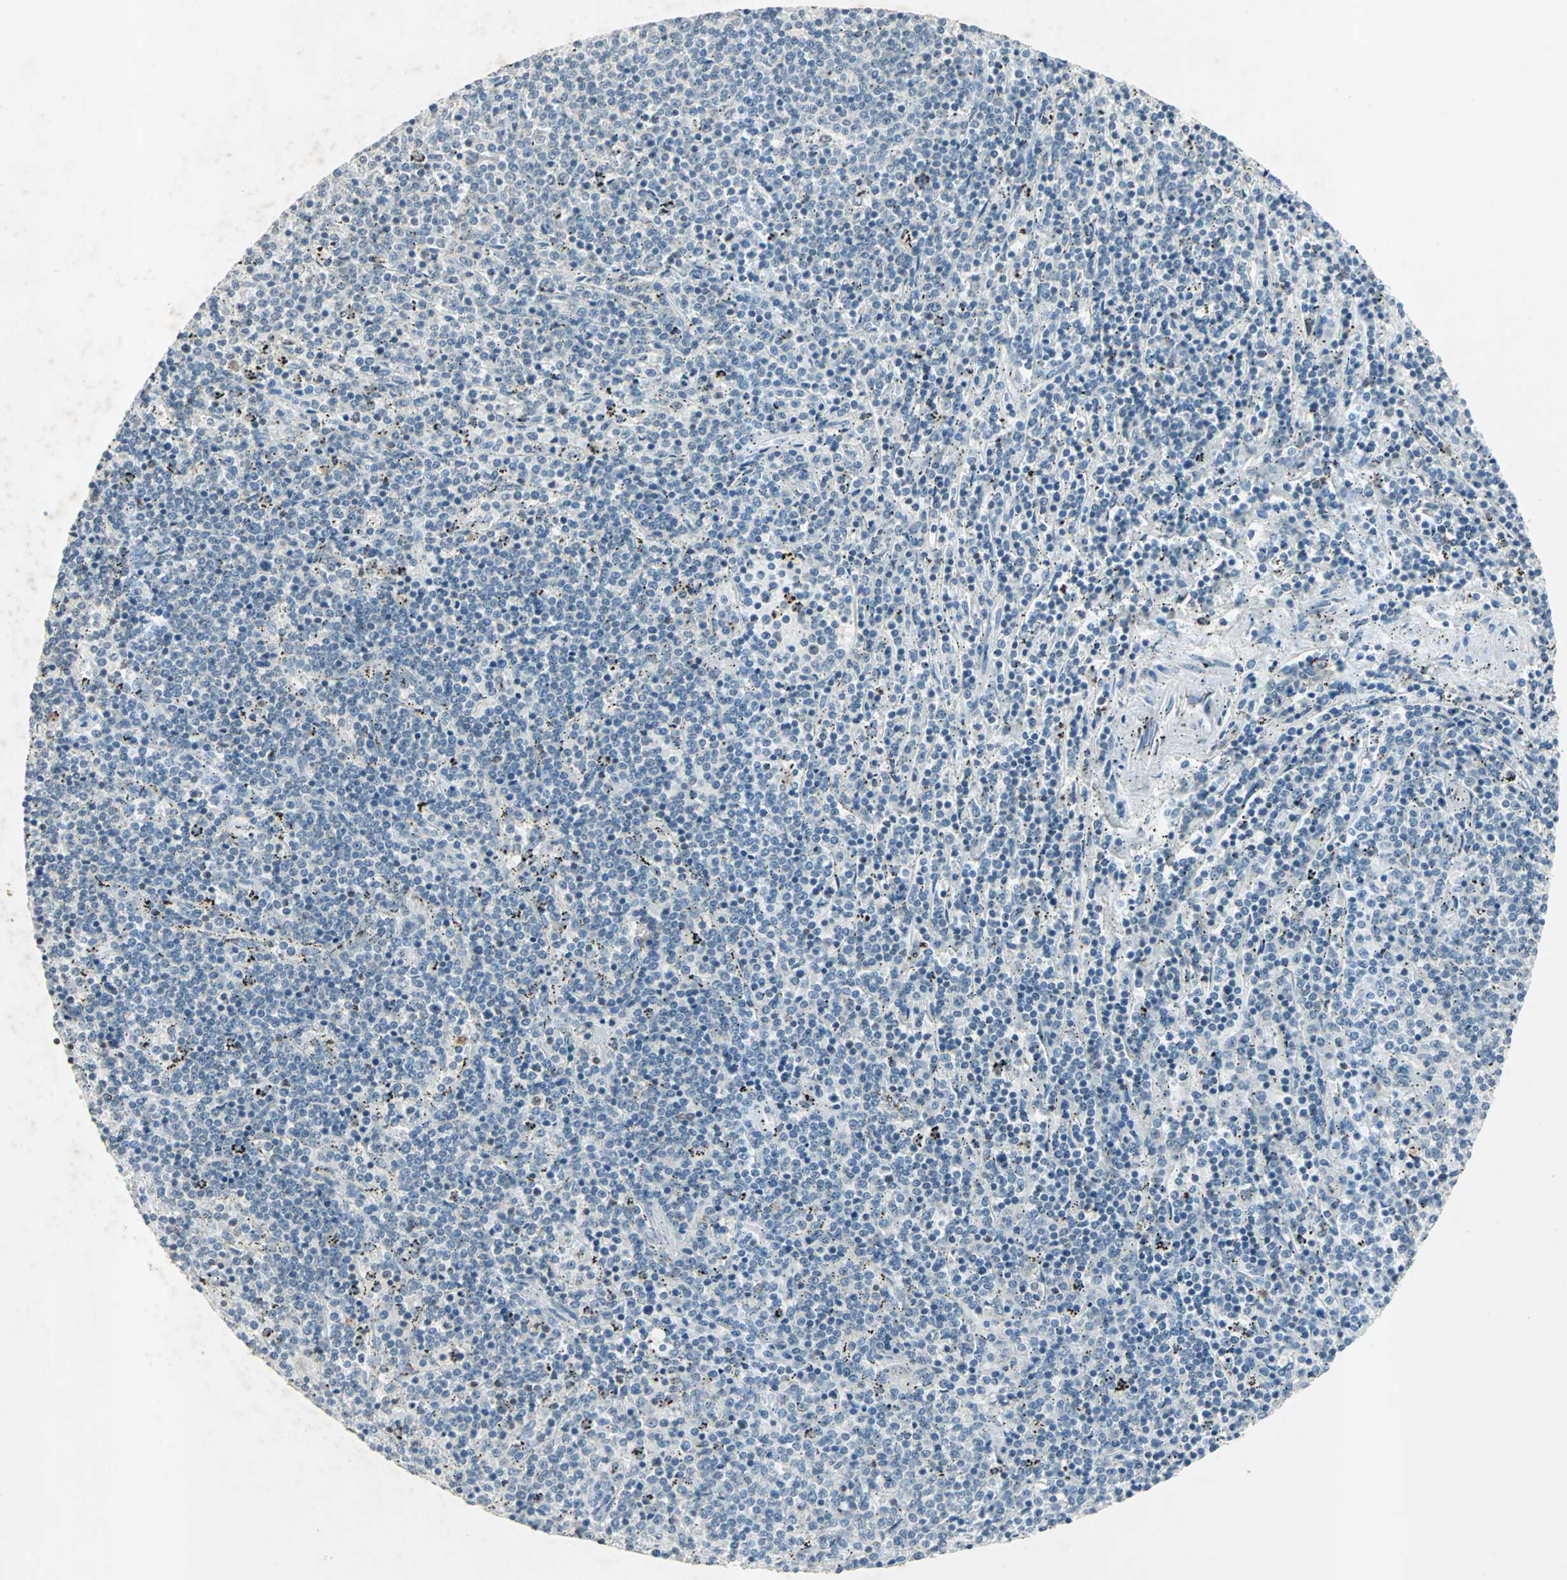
{"staining": {"intensity": "negative", "quantity": "none", "location": "none"}, "tissue": "lymphoma", "cell_type": "Tumor cells", "image_type": "cancer", "snomed": [{"axis": "morphology", "description": "Malignant lymphoma, non-Hodgkin's type, Low grade"}, {"axis": "topography", "description": "Spleen"}], "caption": "Human low-grade malignant lymphoma, non-Hodgkin's type stained for a protein using immunohistochemistry (IHC) shows no staining in tumor cells.", "gene": "CAMK2B", "patient": {"sex": "female", "age": 50}}